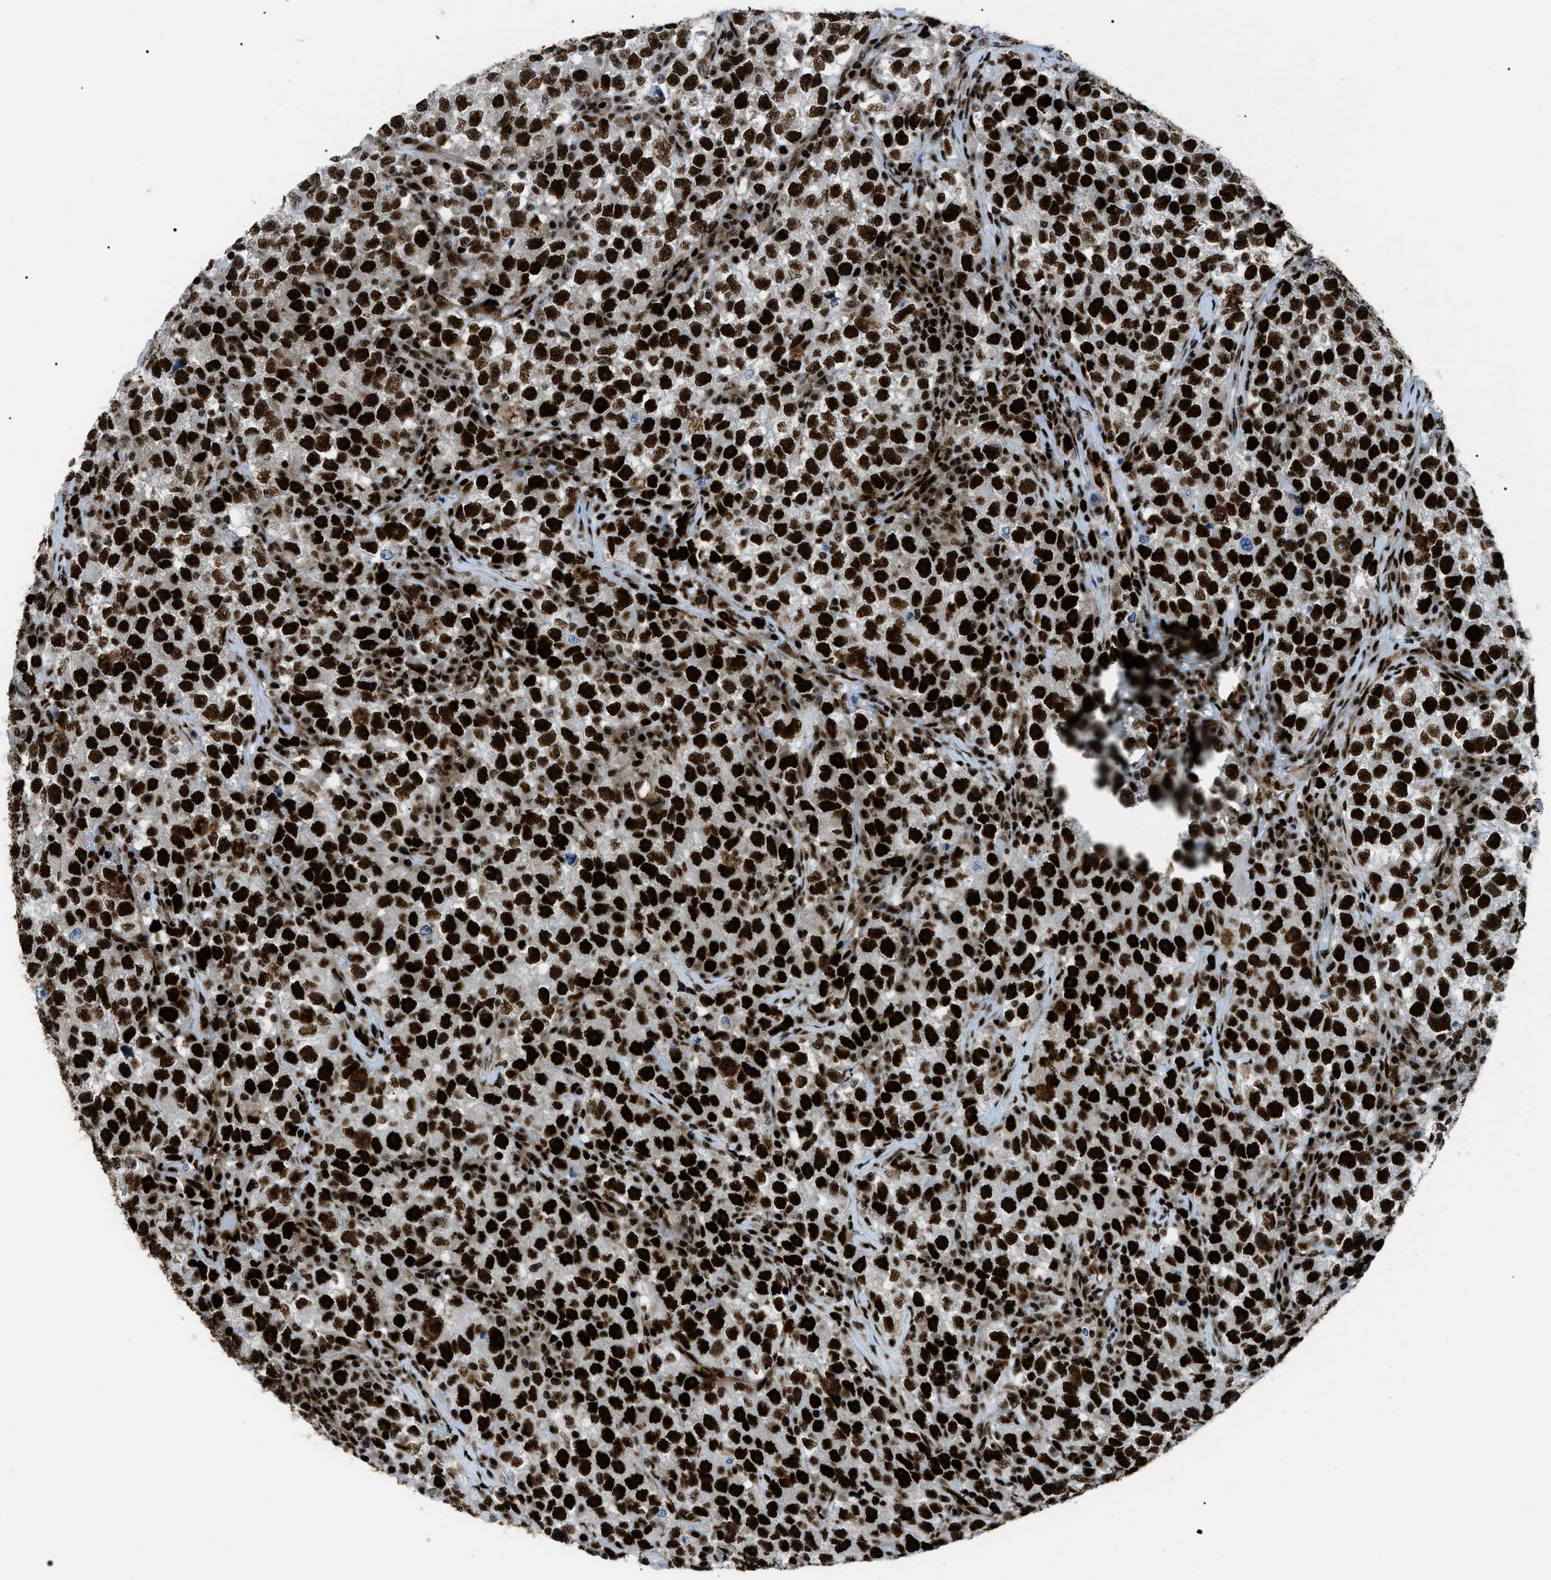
{"staining": {"intensity": "strong", "quantity": ">75%", "location": "nuclear"}, "tissue": "testis cancer", "cell_type": "Tumor cells", "image_type": "cancer", "snomed": [{"axis": "morphology", "description": "Seminoma, NOS"}, {"axis": "topography", "description": "Testis"}], "caption": "Protein staining by immunohistochemistry shows strong nuclear positivity in approximately >75% of tumor cells in testis cancer. The staining was performed using DAB, with brown indicating positive protein expression. Nuclei are stained blue with hematoxylin.", "gene": "HNRNPK", "patient": {"sex": "male", "age": 22}}